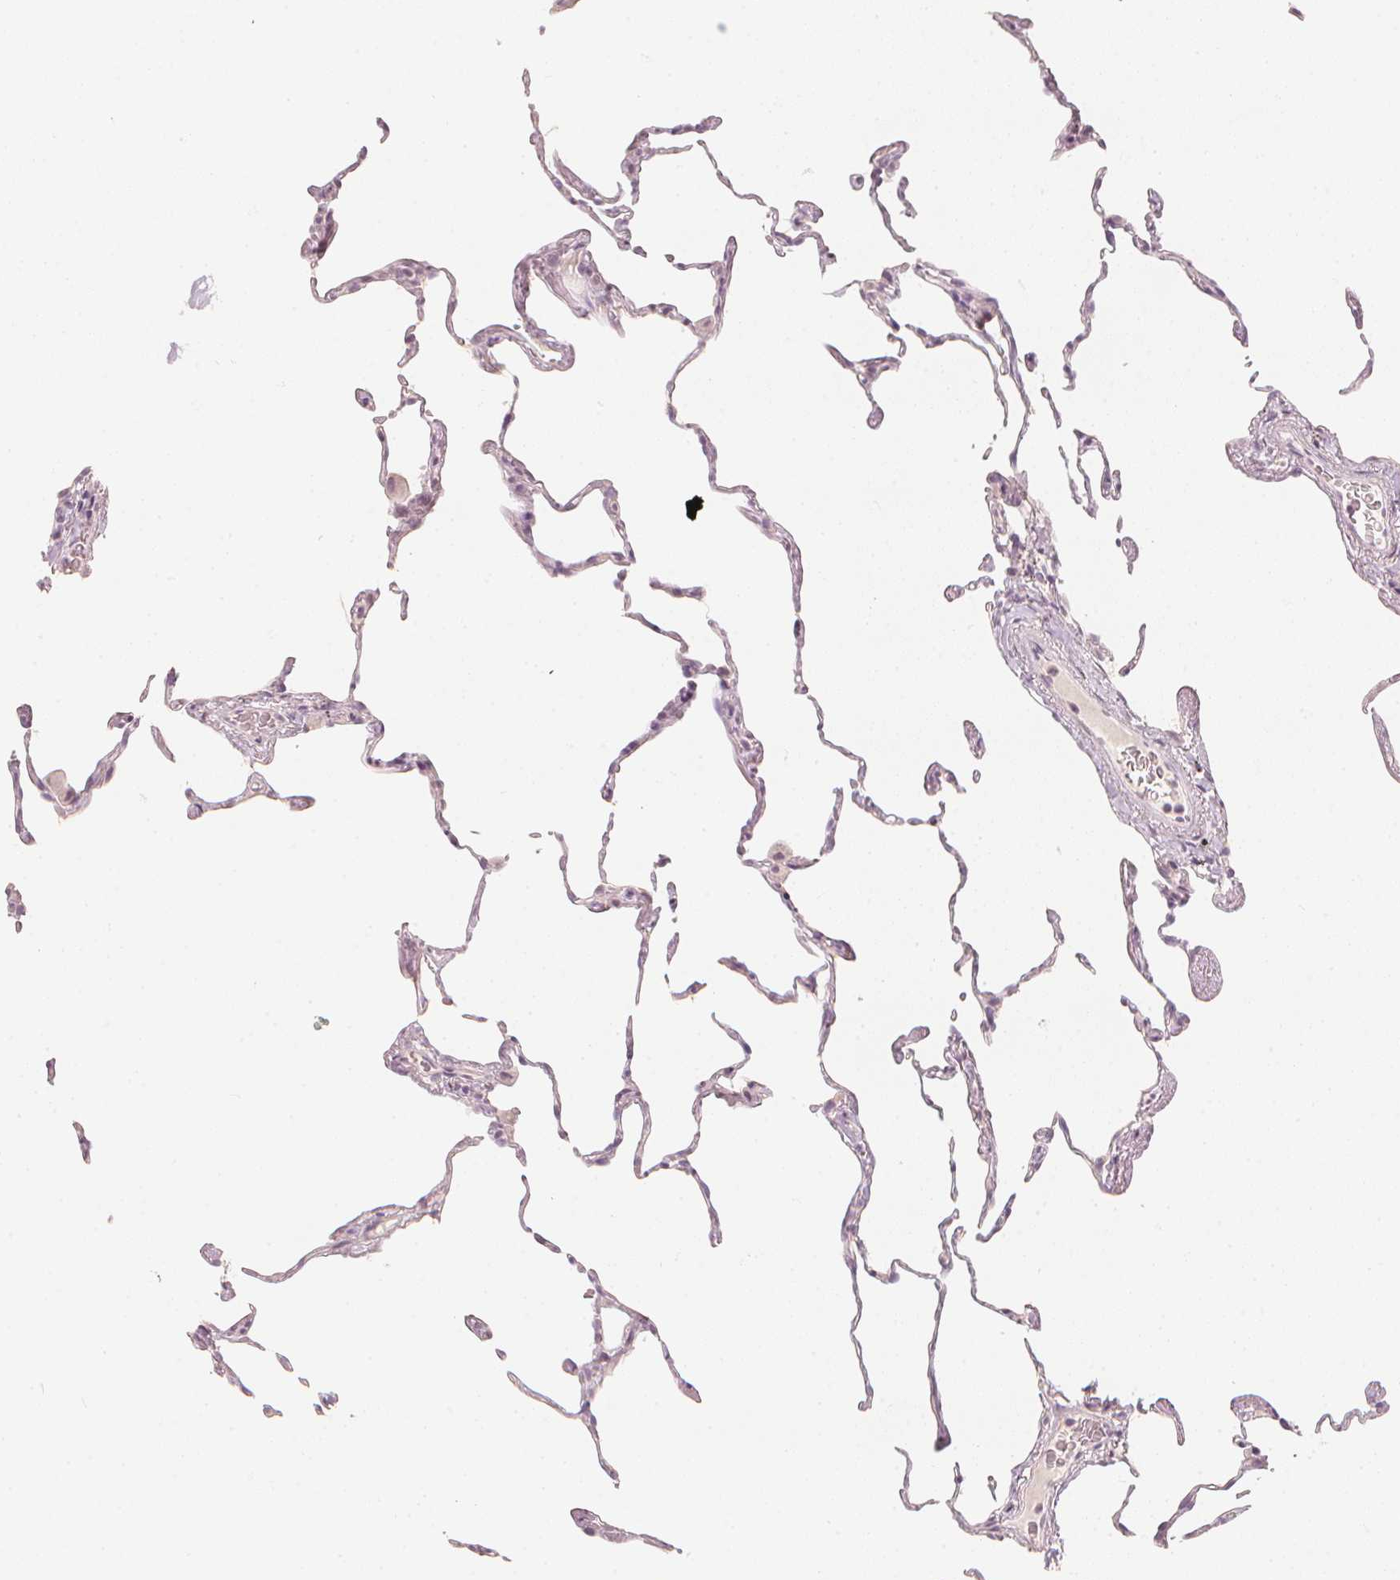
{"staining": {"intensity": "weak", "quantity": "<25%", "location": "nuclear"}, "tissue": "lung", "cell_type": "Alveolar cells", "image_type": "normal", "snomed": [{"axis": "morphology", "description": "Normal tissue, NOS"}, {"axis": "topography", "description": "Lung"}], "caption": "The micrograph reveals no staining of alveolar cells in normal lung. (DAB immunohistochemistry (IHC) with hematoxylin counter stain).", "gene": "CALB1", "patient": {"sex": "female", "age": 57}}